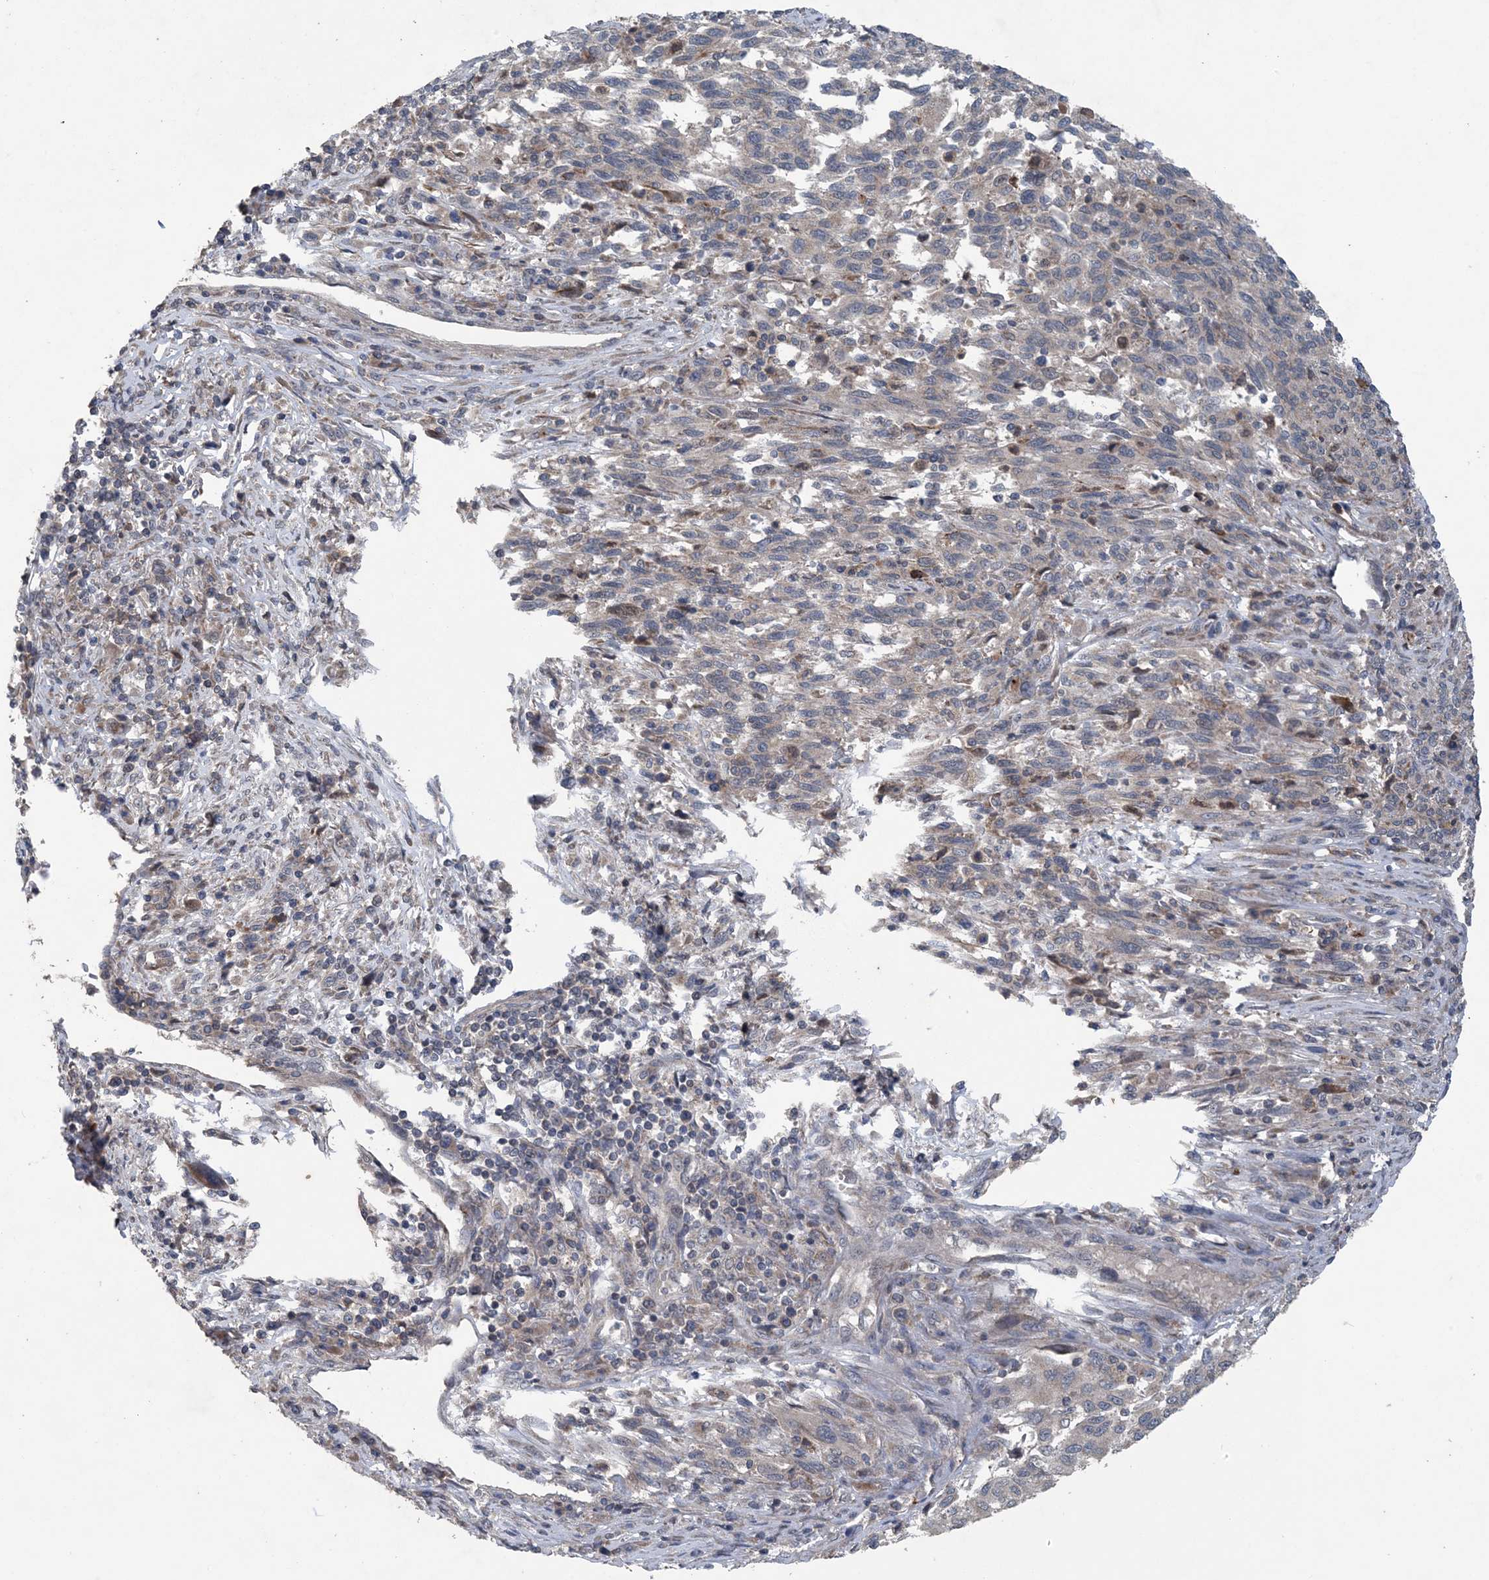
{"staining": {"intensity": "negative", "quantity": "none", "location": "none"}, "tissue": "melanoma", "cell_type": "Tumor cells", "image_type": "cancer", "snomed": [{"axis": "morphology", "description": "Malignant melanoma, Metastatic site"}, {"axis": "topography", "description": "Lymph node"}], "caption": "Histopathology image shows no protein staining in tumor cells of melanoma tissue.", "gene": "MYO9B", "patient": {"sex": "male", "age": 61}}